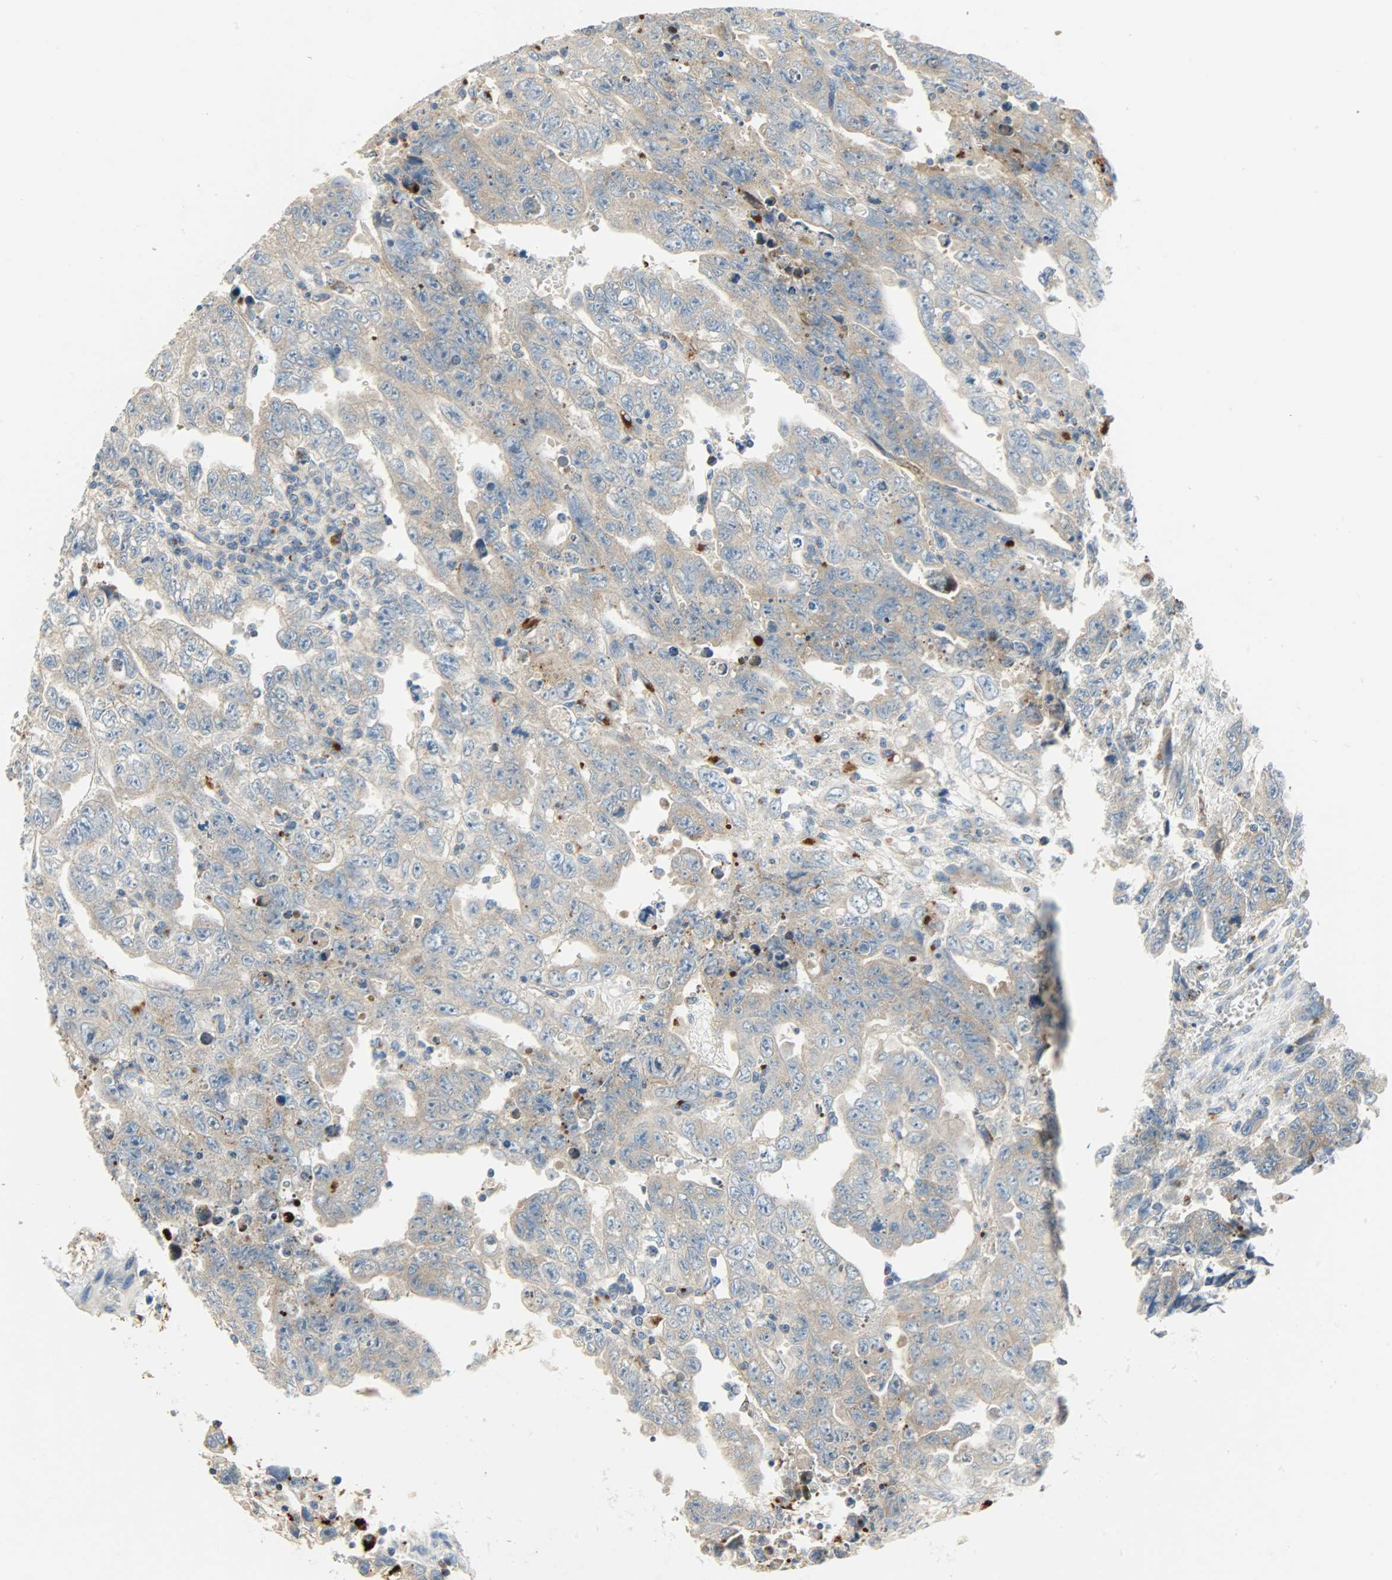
{"staining": {"intensity": "weak", "quantity": ">75%", "location": "cytoplasmic/membranous"}, "tissue": "testis cancer", "cell_type": "Tumor cells", "image_type": "cancer", "snomed": [{"axis": "morphology", "description": "Carcinoma, Embryonal, NOS"}, {"axis": "topography", "description": "Testis"}], "caption": "Immunohistochemical staining of testis embryonal carcinoma shows low levels of weak cytoplasmic/membranous positivity in approximately >75% of tumor cells. The staining was performed using DAB (3,3'-diaminobenzidine), with brown indicating positive protein expression. Nuclei are stained blue with hematoxylin.", "gene": "ASAH1", "patient": {"sex": "male", "age": 28}}